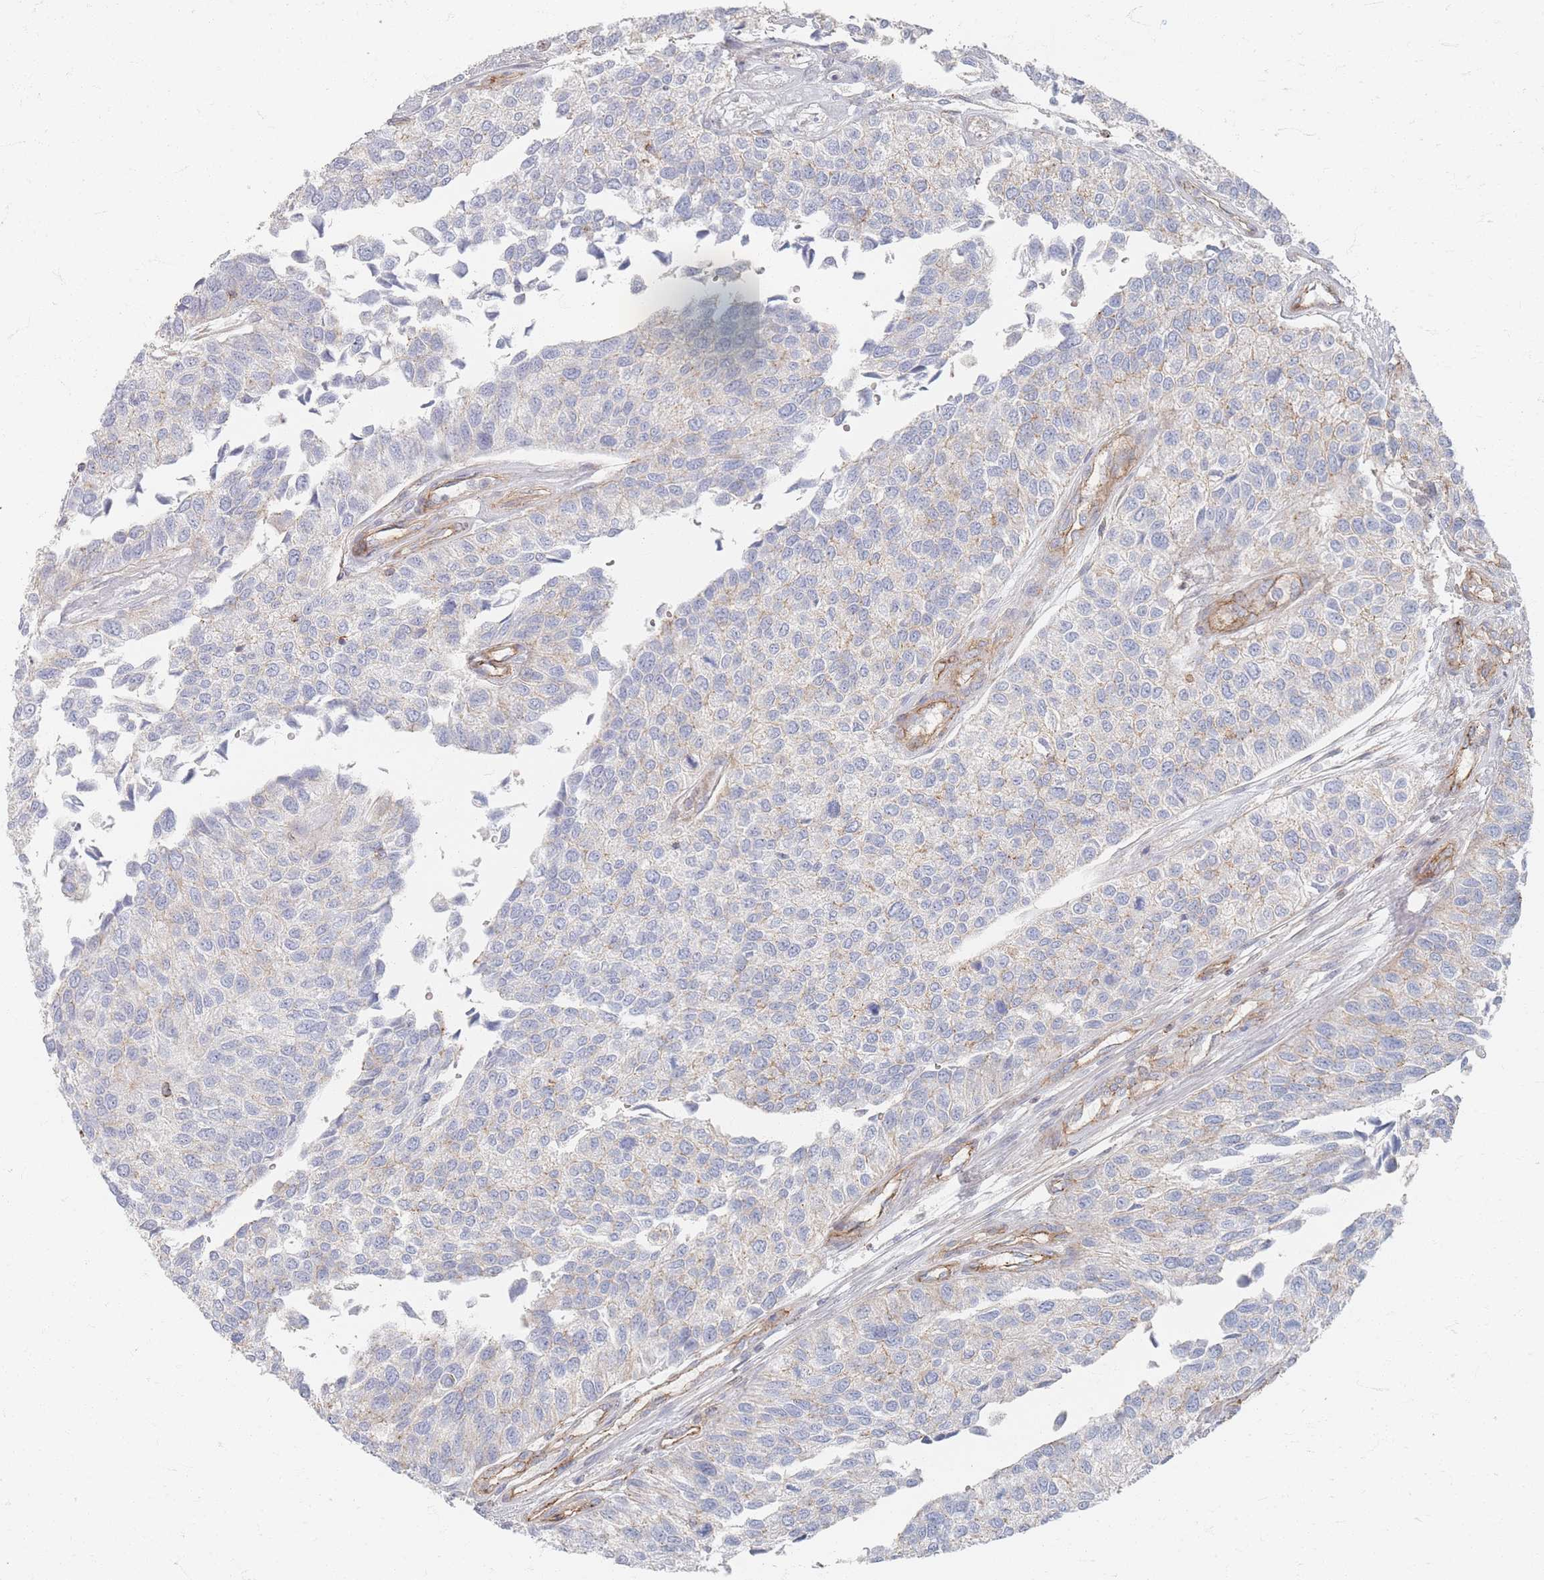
{"staining": {"intensity": "negative", "quantity": "none", "location": "none"}, "tissue": "urothelial cancer", "cell_type": "Tumor cells", "image_type": "cancer", "snomed": [{"axis": "morphology", "description": "Urothelial carcinoma, NOS"}, {"axis": "topography", "description": "Urinary bladder"}], "caption": "This is an immunohistochemistry photomicrograph of urothelial cancer. There is no positivity in tumor cells.", "gene": "GNB1", "patient": {"sex": "male", "age": 55}}